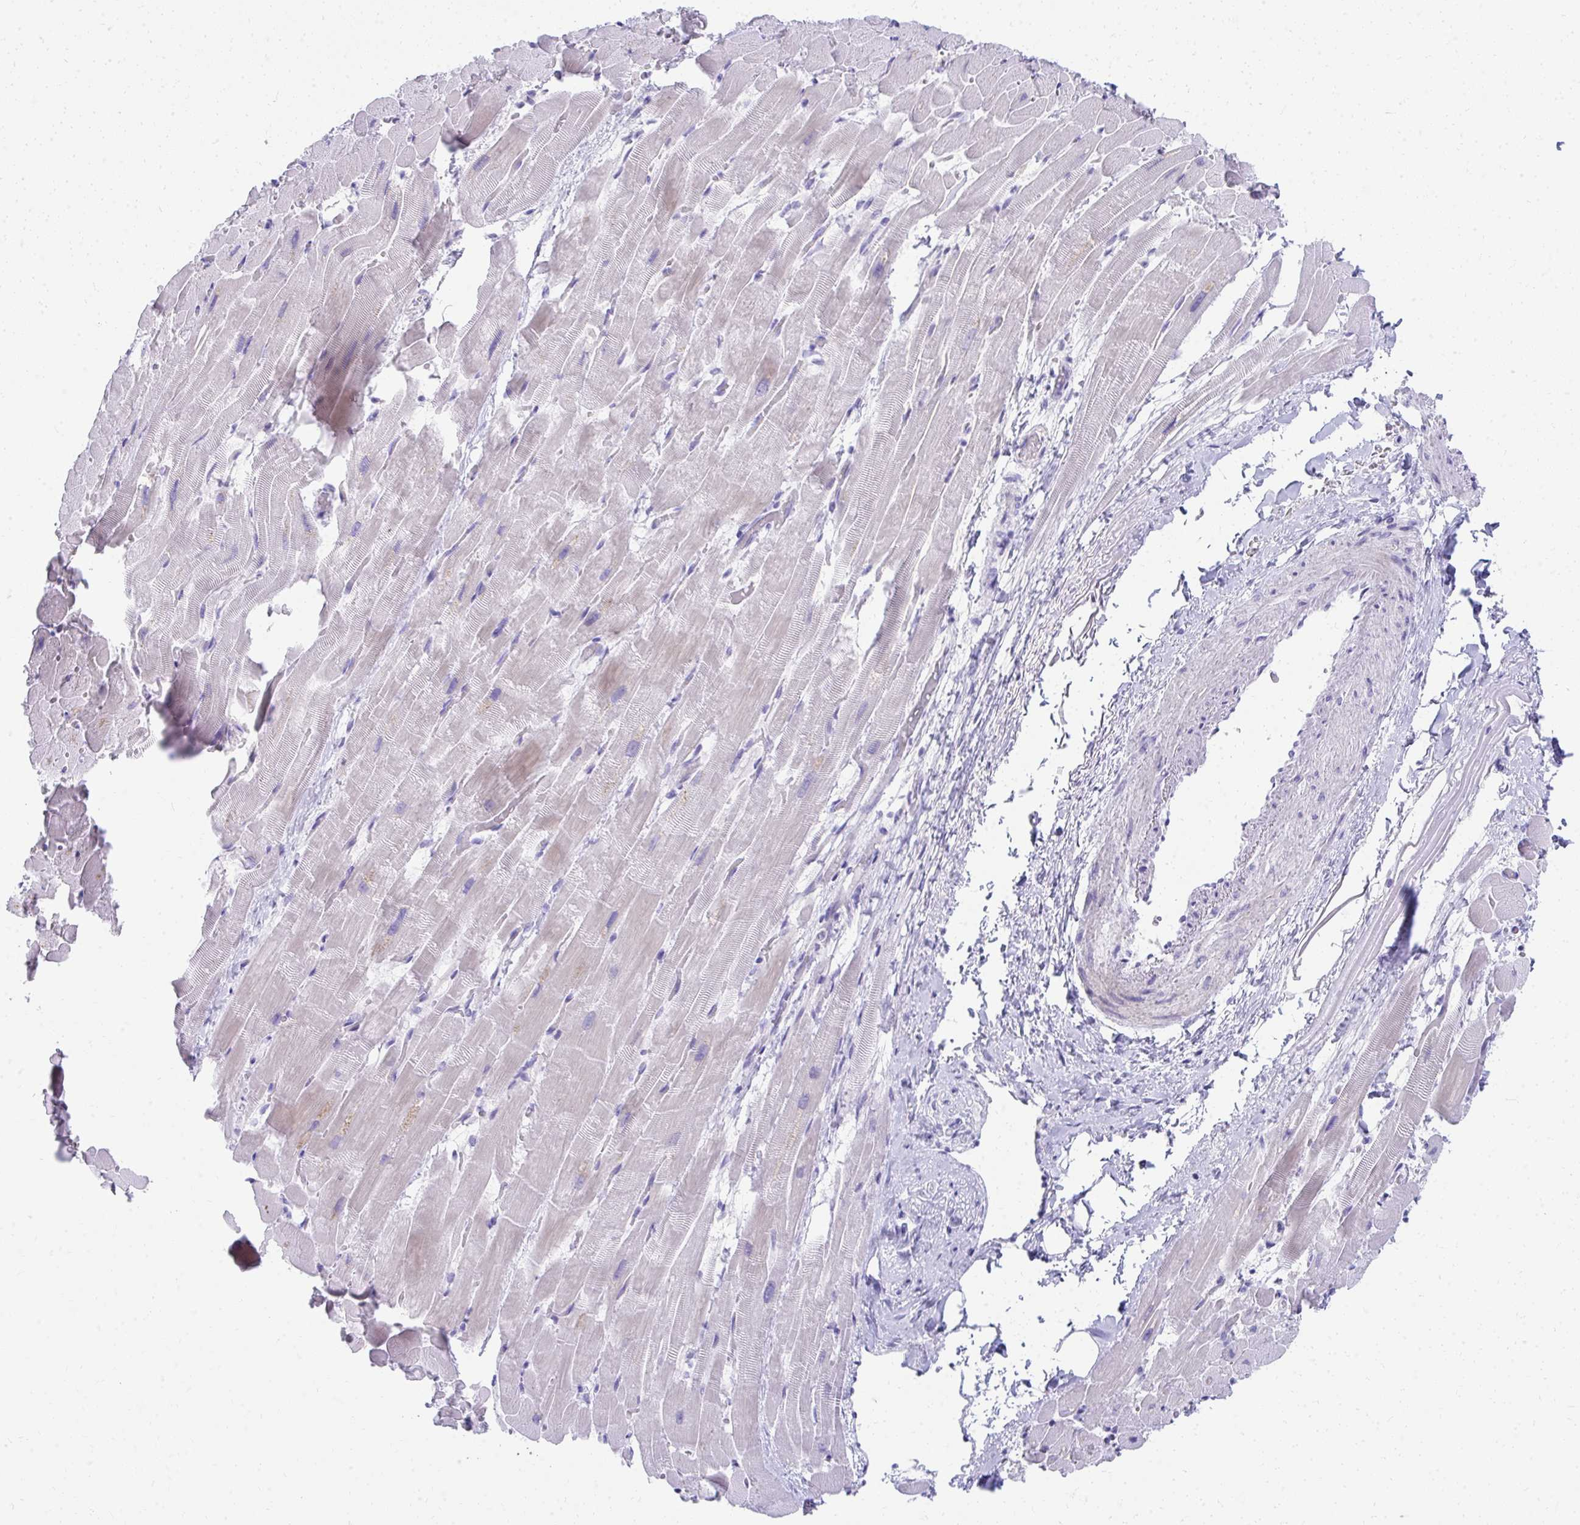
{"staining": {"intensity": "weak", "quantity": "<25%", "location": "cytoplasmic/membranous"}, "tissue": "heart muscle", "cell_type": "Cardiomyocytes", "image_type": "normal", "snomed": [{"axis": "morphology", "description": "Normal tissue, NOS"}, {"axis": "topography", "description": "Heart"}], "caption": "Immunohistochemistry (IHC) of unremarkable human heart muscle exhibits no positivity in cardiomyocytes.", "gene": "SEC14L3", "patient": {"sex": "male", "age": 37}}